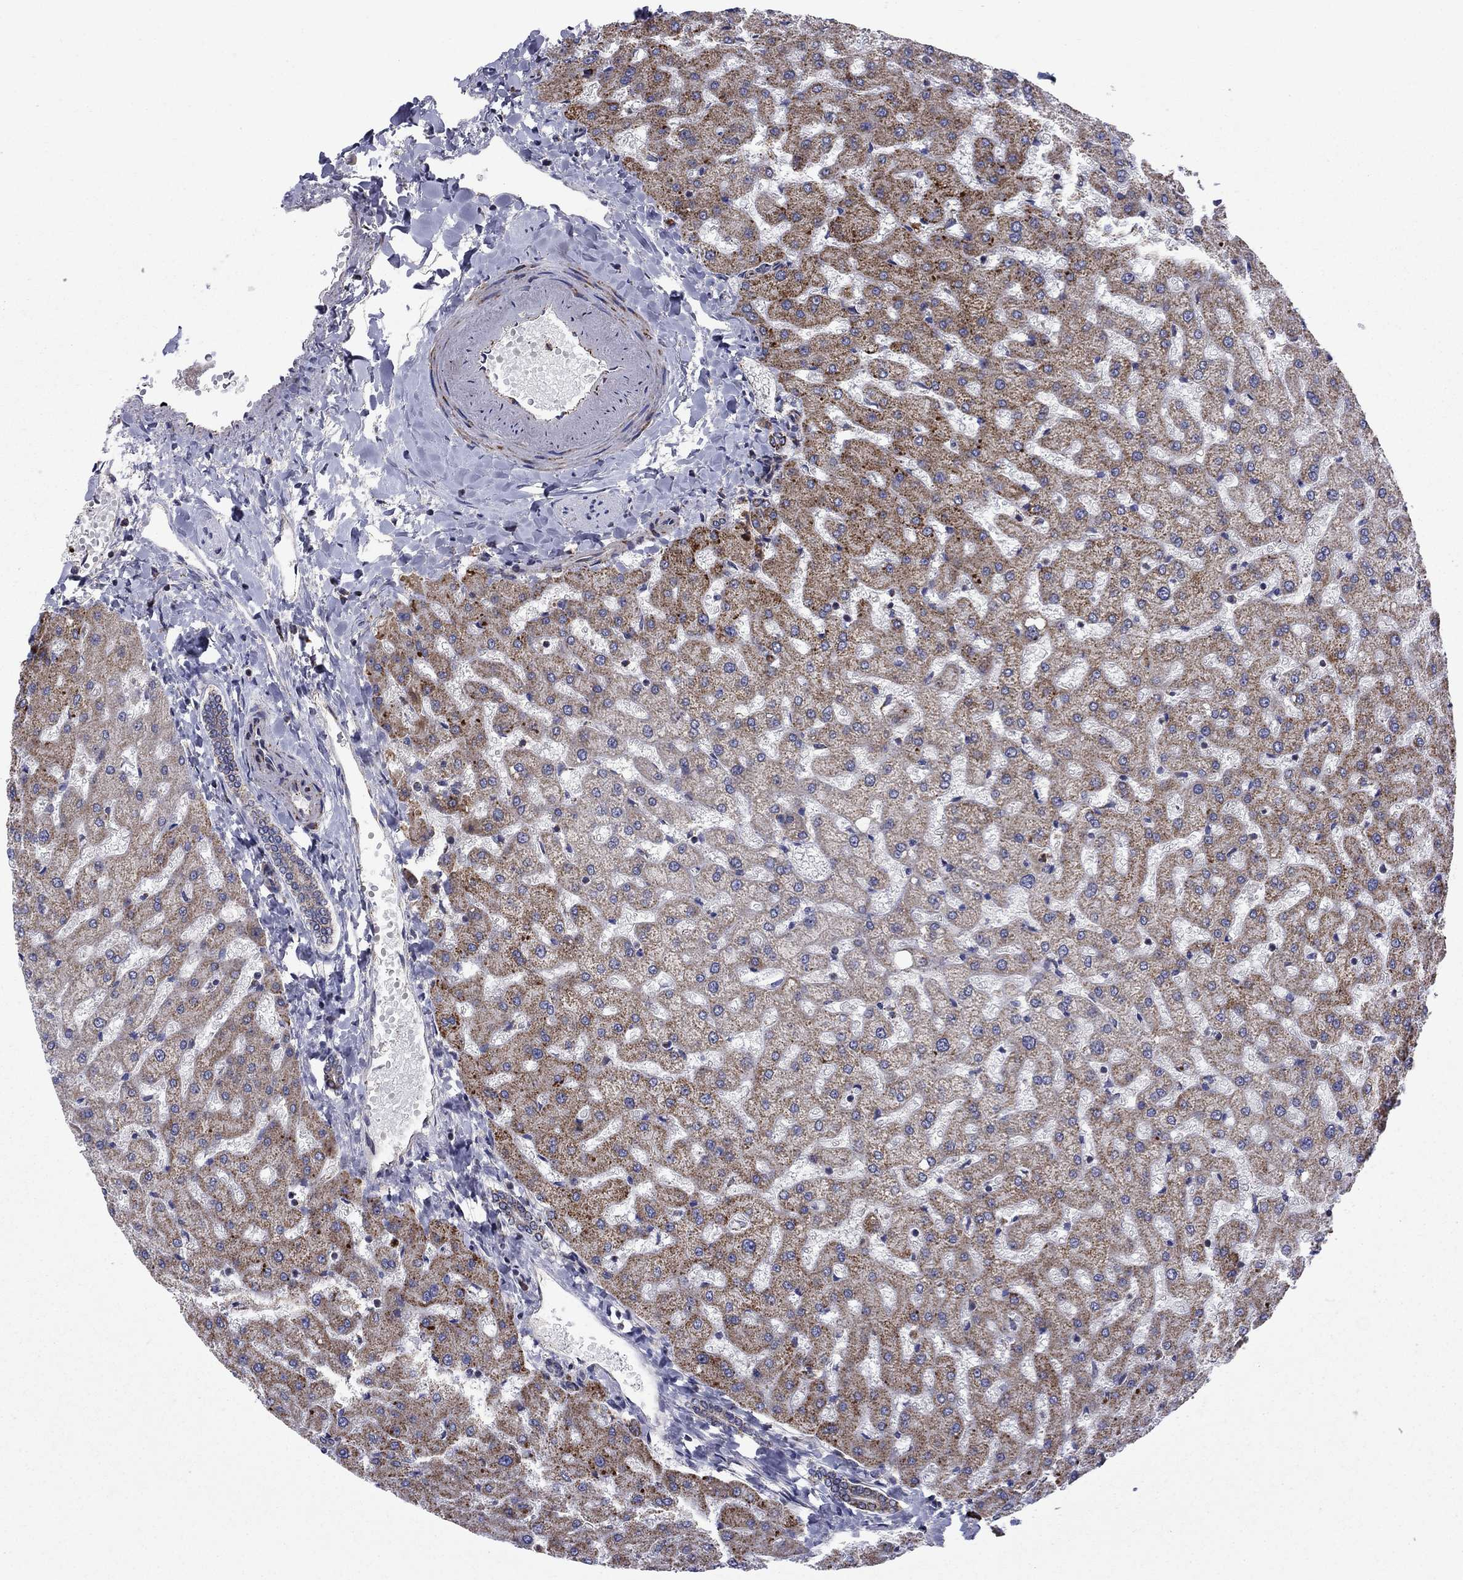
{"staining": {"intensity": "negative", "quantity": "none", "location": "none"}, "tissue": "liver", "cell_type": "Cholangiocytes", "image_type": "normal", "snomed": [{"axis": "morphology", "description": "Normal tissue, NOS"}, {"axis": "topography", "description": "Liver"}], "caption": "High magnification brightfield microscopy of normal liver stained with DAB (brown) and counterstained with hematoxylin (blue): cholangiocytes show no significant positivity.", "gene": "DOP1B", "patient": {"sex": "female", "age": 50}}